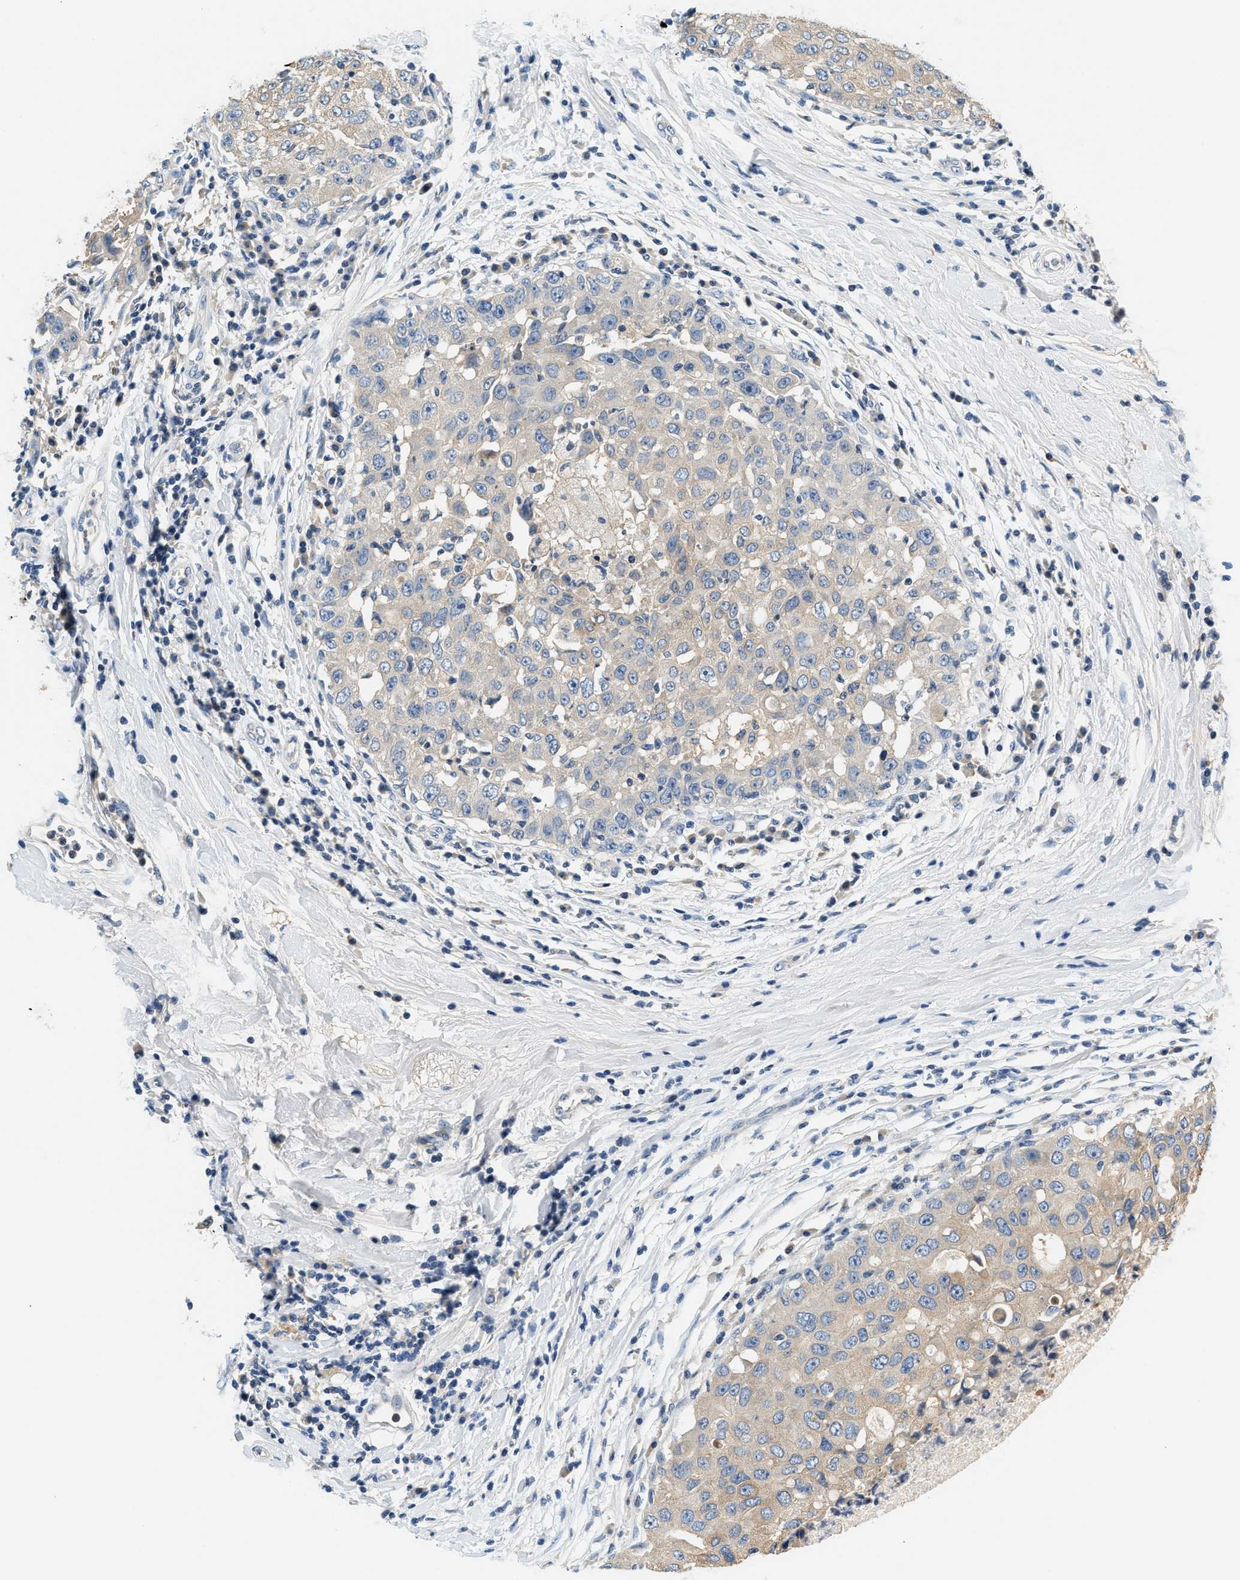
{"staining": {"intensity": "weak", "quantity": "25%-75%", "location": "cytoplasmic/membranous"}, "tissue": "breast cancer", "cell_type": "Tumor cells", "image_type": "cancer", "snomed": [{"axis": "morphology", "description": "Duct carcinoma"}, {"axis": "topography", "description": "Breast"}], "caption": "A photomicrograph showing weak cytoplasmic/membranous expression in approximately 25%-75% of tumor cells in breast cancer, as visualized by brown immunohistochemical staining.", "gene": "SLC35E1", "patient": {"sex": "female", "age": 27}}